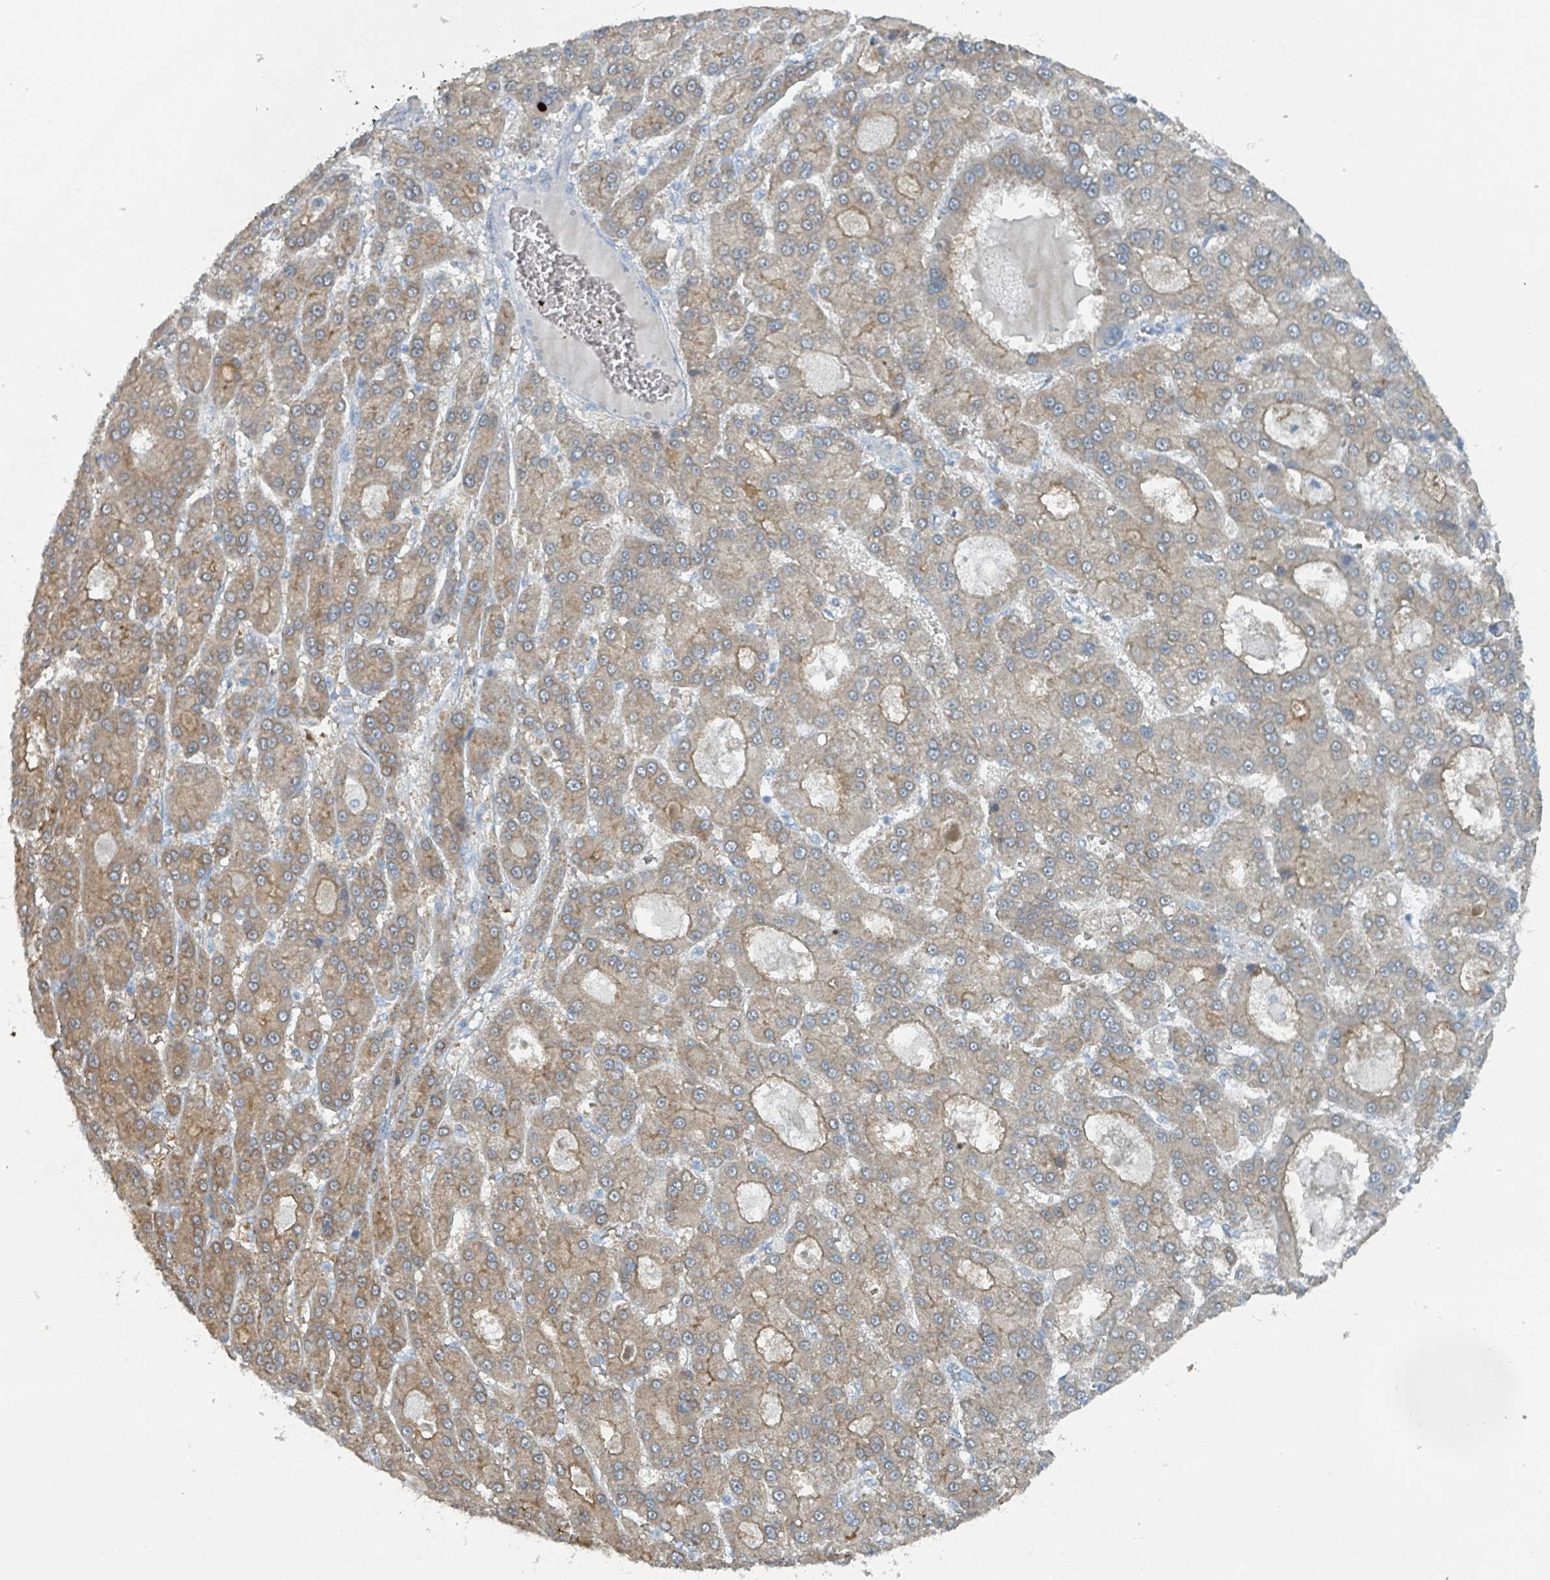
{"staining": {"intensity": "weak", "quantity": "25%-75%", "location": "cytoplasmic/membranous"}, "tissue": "liver cancer", "cell_type": "Tumor cells", "image_type": "cancer", "snomed": [{"axis": "morphology", "description": "Carcinoma, Hepatocellular, NOS"}, {"axis": "topography", "description": "Liver"}], "caption": "Liver cancer stained for a protein shows weak cytoplasmic/membranous positivity in tumor cells. (IHC, brightfield microscopy, high magnification).", "gene": "GAMT", "patient": {"sex": "male", "age": 70}}